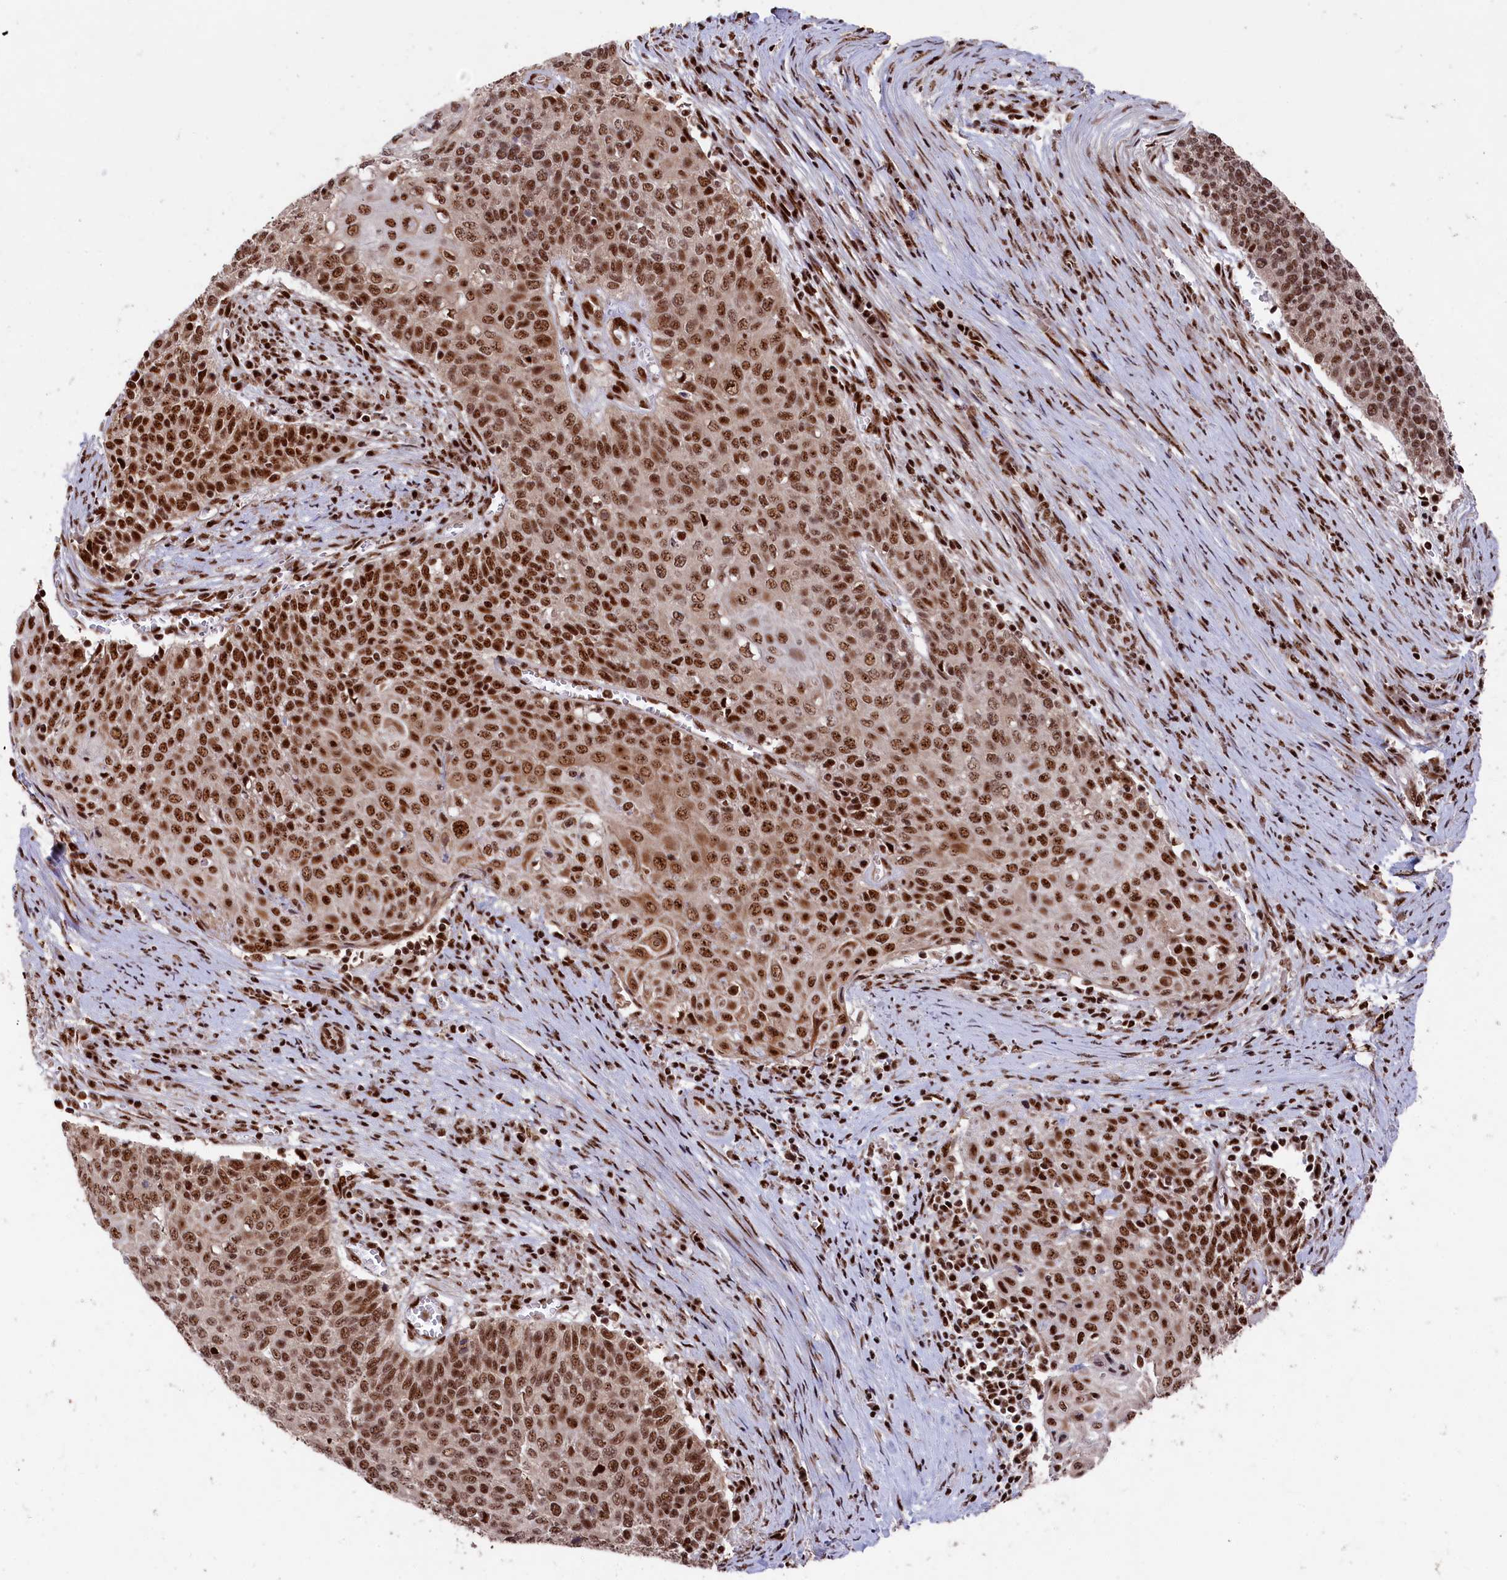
{"staining": {"intensity": "moderate", "quantity": ">75%", "location": "nuclear"}, "tissue": "cervical cancer", "cell_type": "Tumor cells", "image_type": "cancer", "snomed": [{"axis": "morphology", "description": "Squamous cell carcinoma, NOS"}, {"axis": "topography", "description": "Cervix"}], "caption": "This is an image of immunohistochemistry staining of cervical squamous cell carcinoma, which shows moderate positivity in the nuclear of tumor cells.", "gene": "PRPF31", "patient": {"sex": "female", "age": 39}}